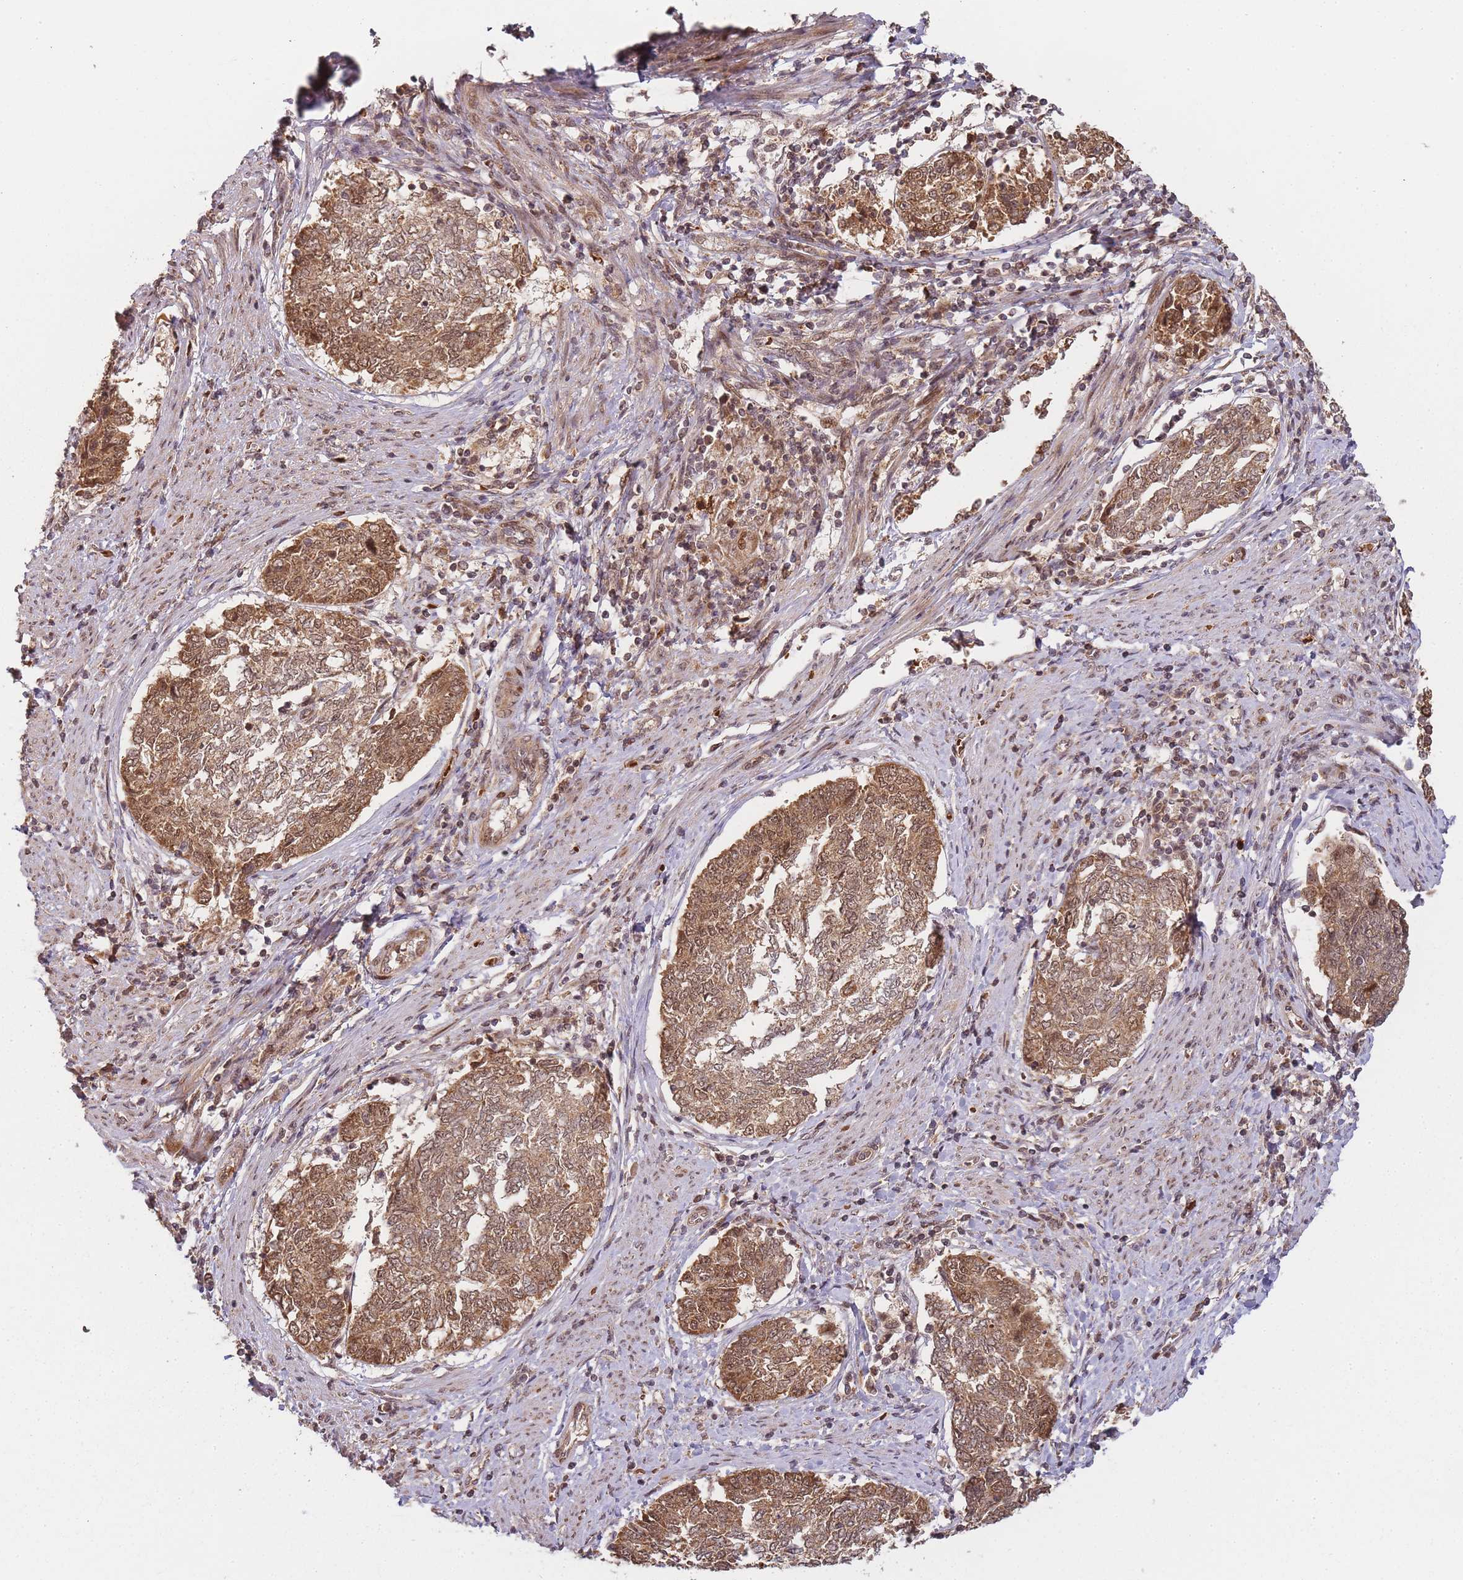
{"staining": {"intensity": "moderate", "quantity": ">75%", "location": "cytoplasmic/membranous,nuclear"}, "tissue": "endometrial cancer", "cell_type": "Tumor cells", "image_type": "cancer", "snomed": [{"axis": "morphology", "description": "Adenocarcinoma, NOS"}, {"axis": "topography", "description": "Endometrium"}], "caption": "Protein staining of endometrial cancer (adenocarcinoma) tissue shows moderate cytoplasmic/membranous and nuclear positivity in about >75% of tumor cells.", "gene": "ZNF497", "patient": {"sex": "female", "age": 80}}